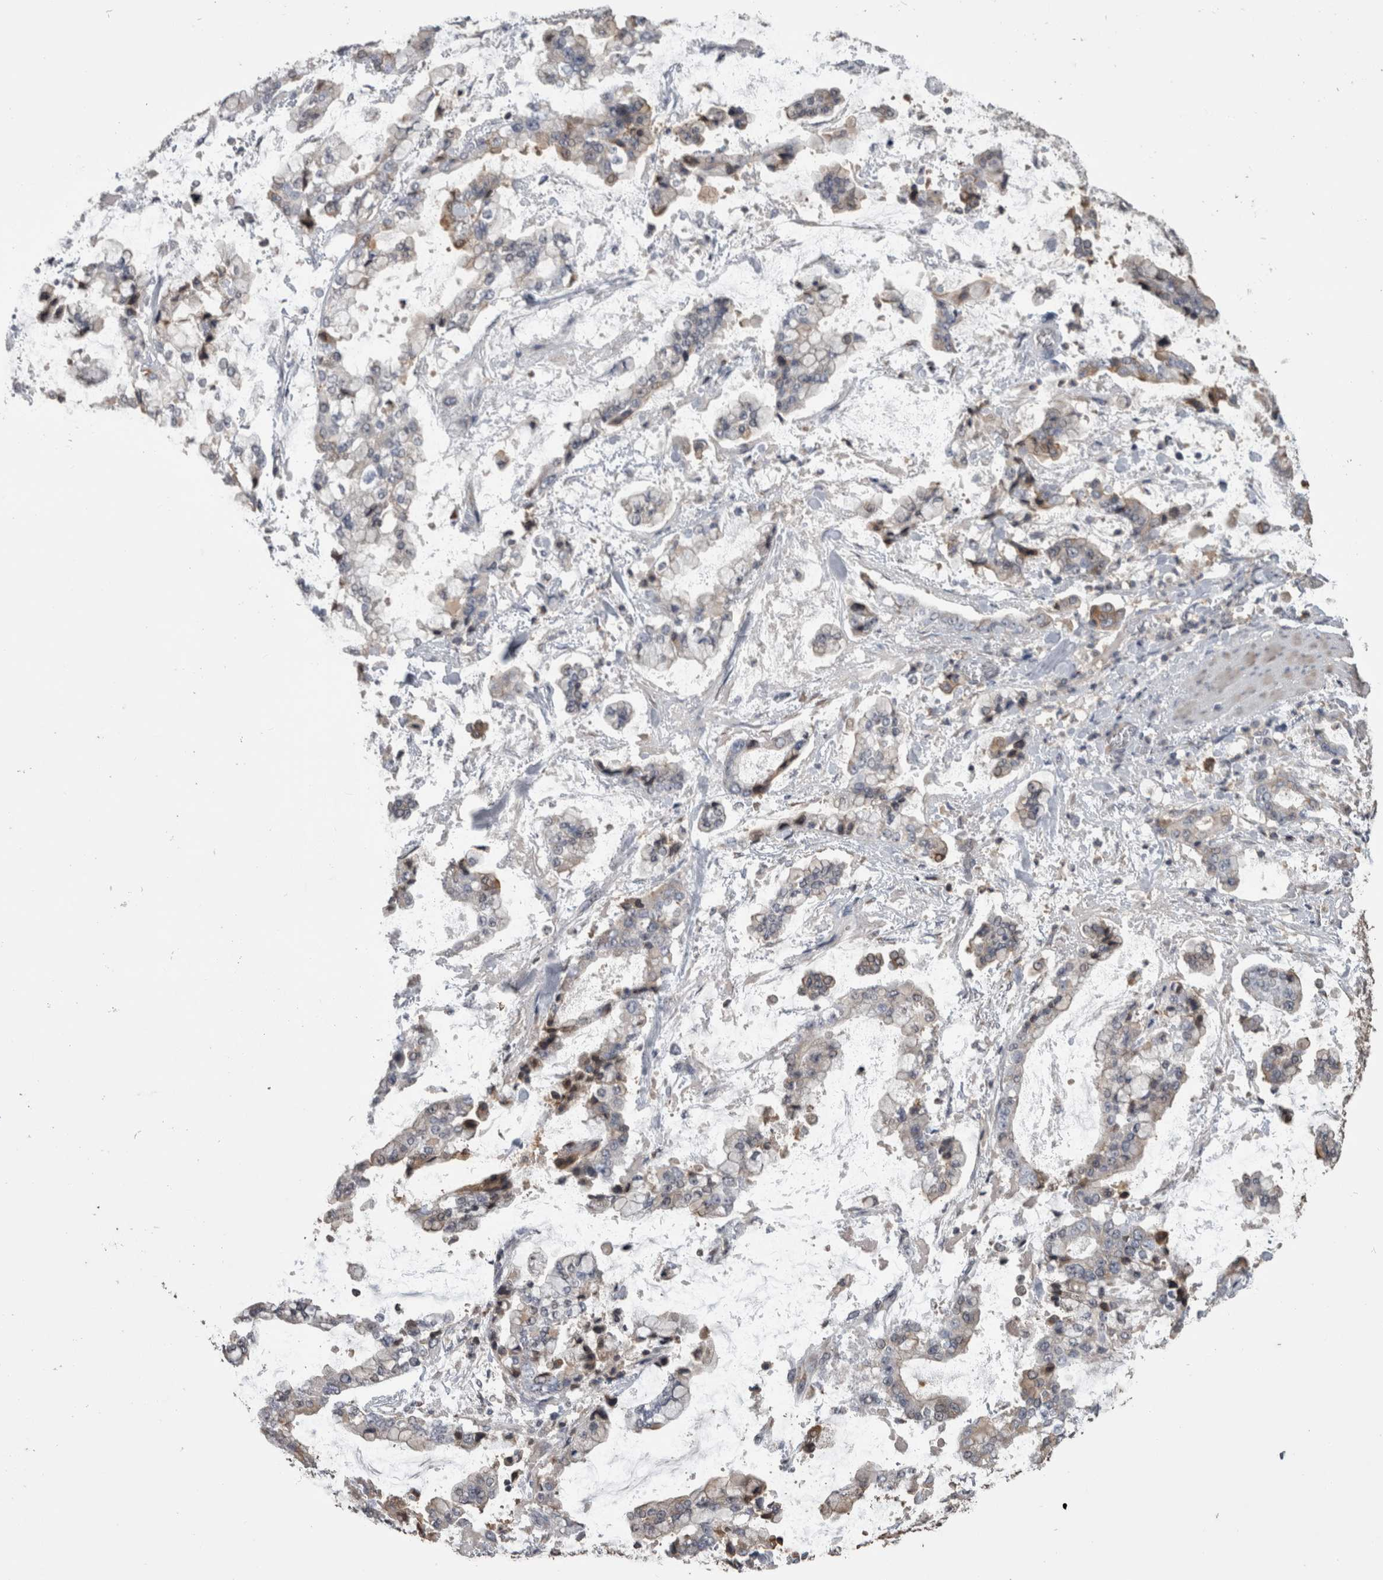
{"staining": {"intensity": "weak", "quantity": "25%-75%", "location": "cytoplasmic/membranous"}, "tissue": "stomach cancer", "cell_type": "Tumor cells", "image_type": "cancer", "snomed": [{"axis": "morphology", "description": "Normal tissue, NOS"}, {"axis": "morphology", "description": "Adenocarcinoma, NOS"}, {"axis": "topography", "description": "Stomach, upper"}, {"axis": "topography", "description": "Stomach"}], "caption": "Immunohistochemistry (DAB (3,3'-diaminobenzidine)) staining of stomach cancer displays weak cytoplasmic/membranous protein positivity in approximately 25%-75% of tumor cells. (DAB (3,3'-diaminobenzidine) = brown stain, brightfield microscopy at high magnification).", "gene": "ANXA13", "patient": {"sex": "male", "age": 76}}